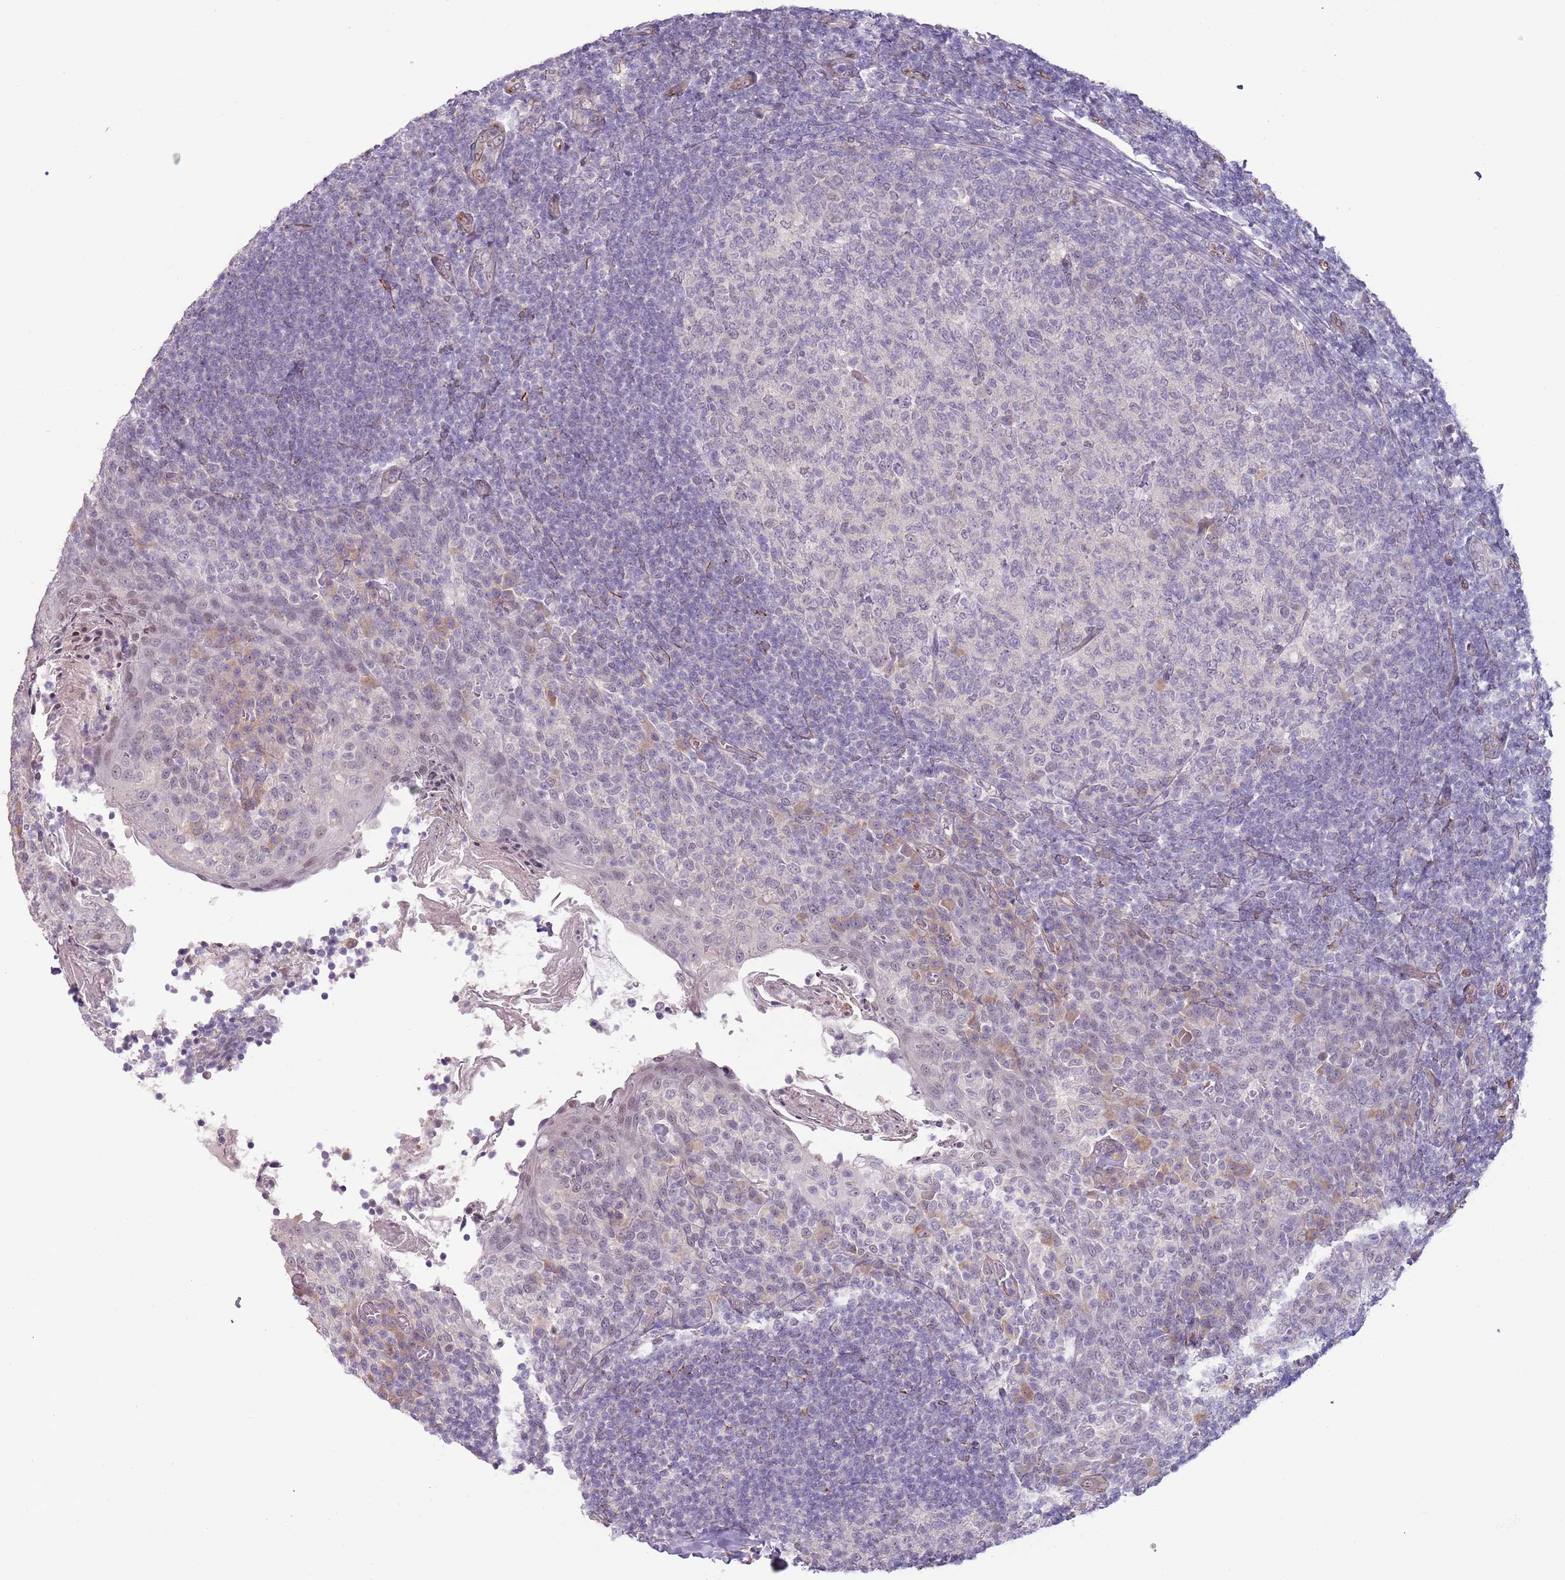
{"staining": {"intensity": "weak", "quantity": "<25%", "location": "nuclear"}, "tissue": "tonsil", "cell_type": "Germinal center cells", "image_type": "normal", "snomed": [{"axis": "morphology", "description": "Normal tissue, NOS"}, {"axis": "topography", "description": "Tonsil"}], "caption": "Protein analysis of unremarkable tonsil reveals no significant expression in germinal center cells. Nuclei are stained in blue.", "gene": "ENSG00000271254", "patient": {"sex": "female", "age": 10}}